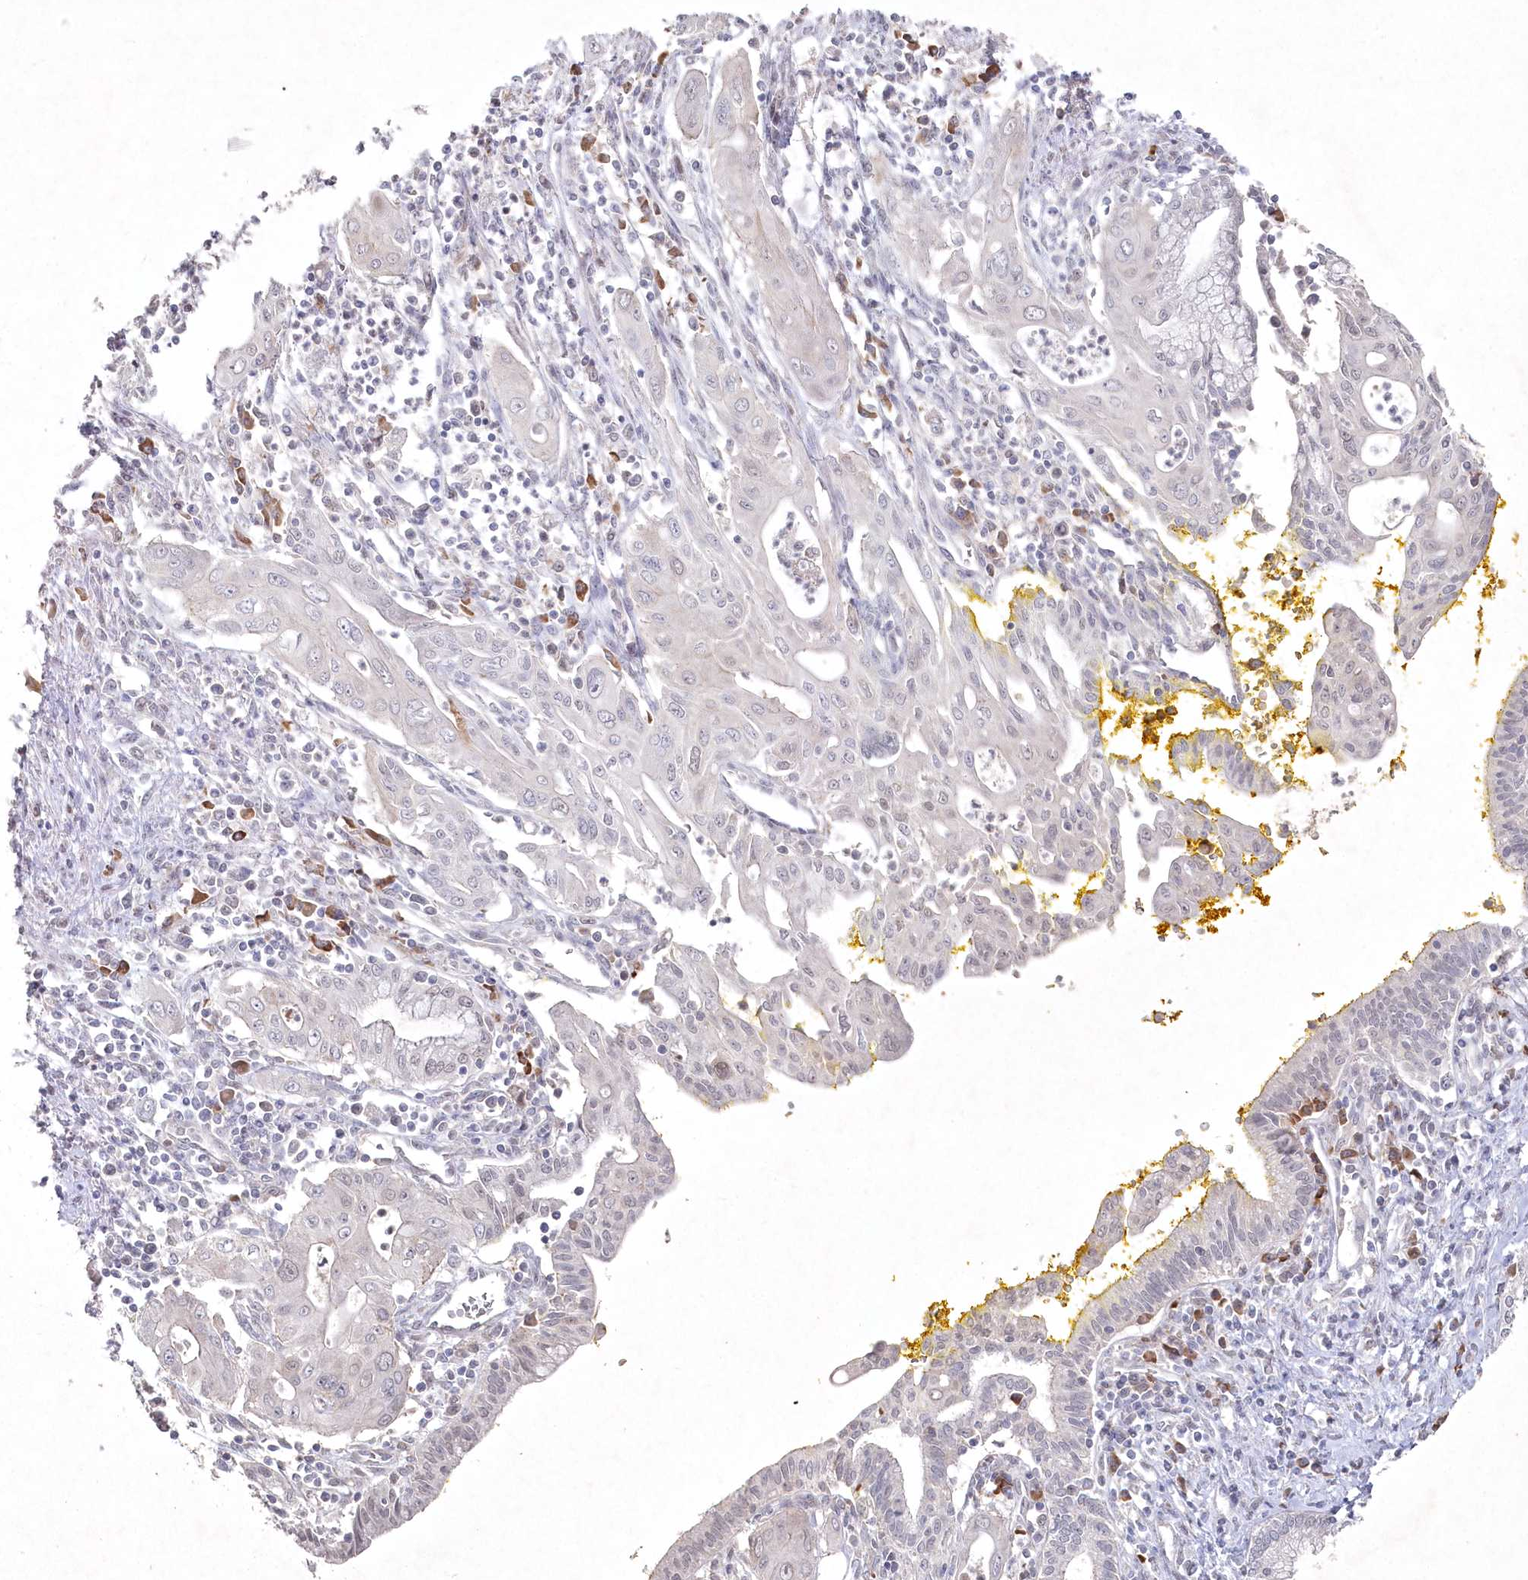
{"staining": {"intensity": "negative", "quantity": "none", "location": "none"}, "tissue": "pancreatic cancer", "cell_type": "Tumor cells", "image_type": "cancer", "snomed": [{"axis": "morphology", "description": "Adenocarcinoma, NOS"}, {"axis": "topography", "description": "Pancreas"}], "caption": "DAB (3,3'-diaminobenzidine) immunohistochemical staining of pancreatic cancer exhibits no significant expression in tumor cells. (DAB IHC with hematoxylin counter stain).", "gene": "TGFBRAP1", "patient": {"sex": "male", "age": 58}}